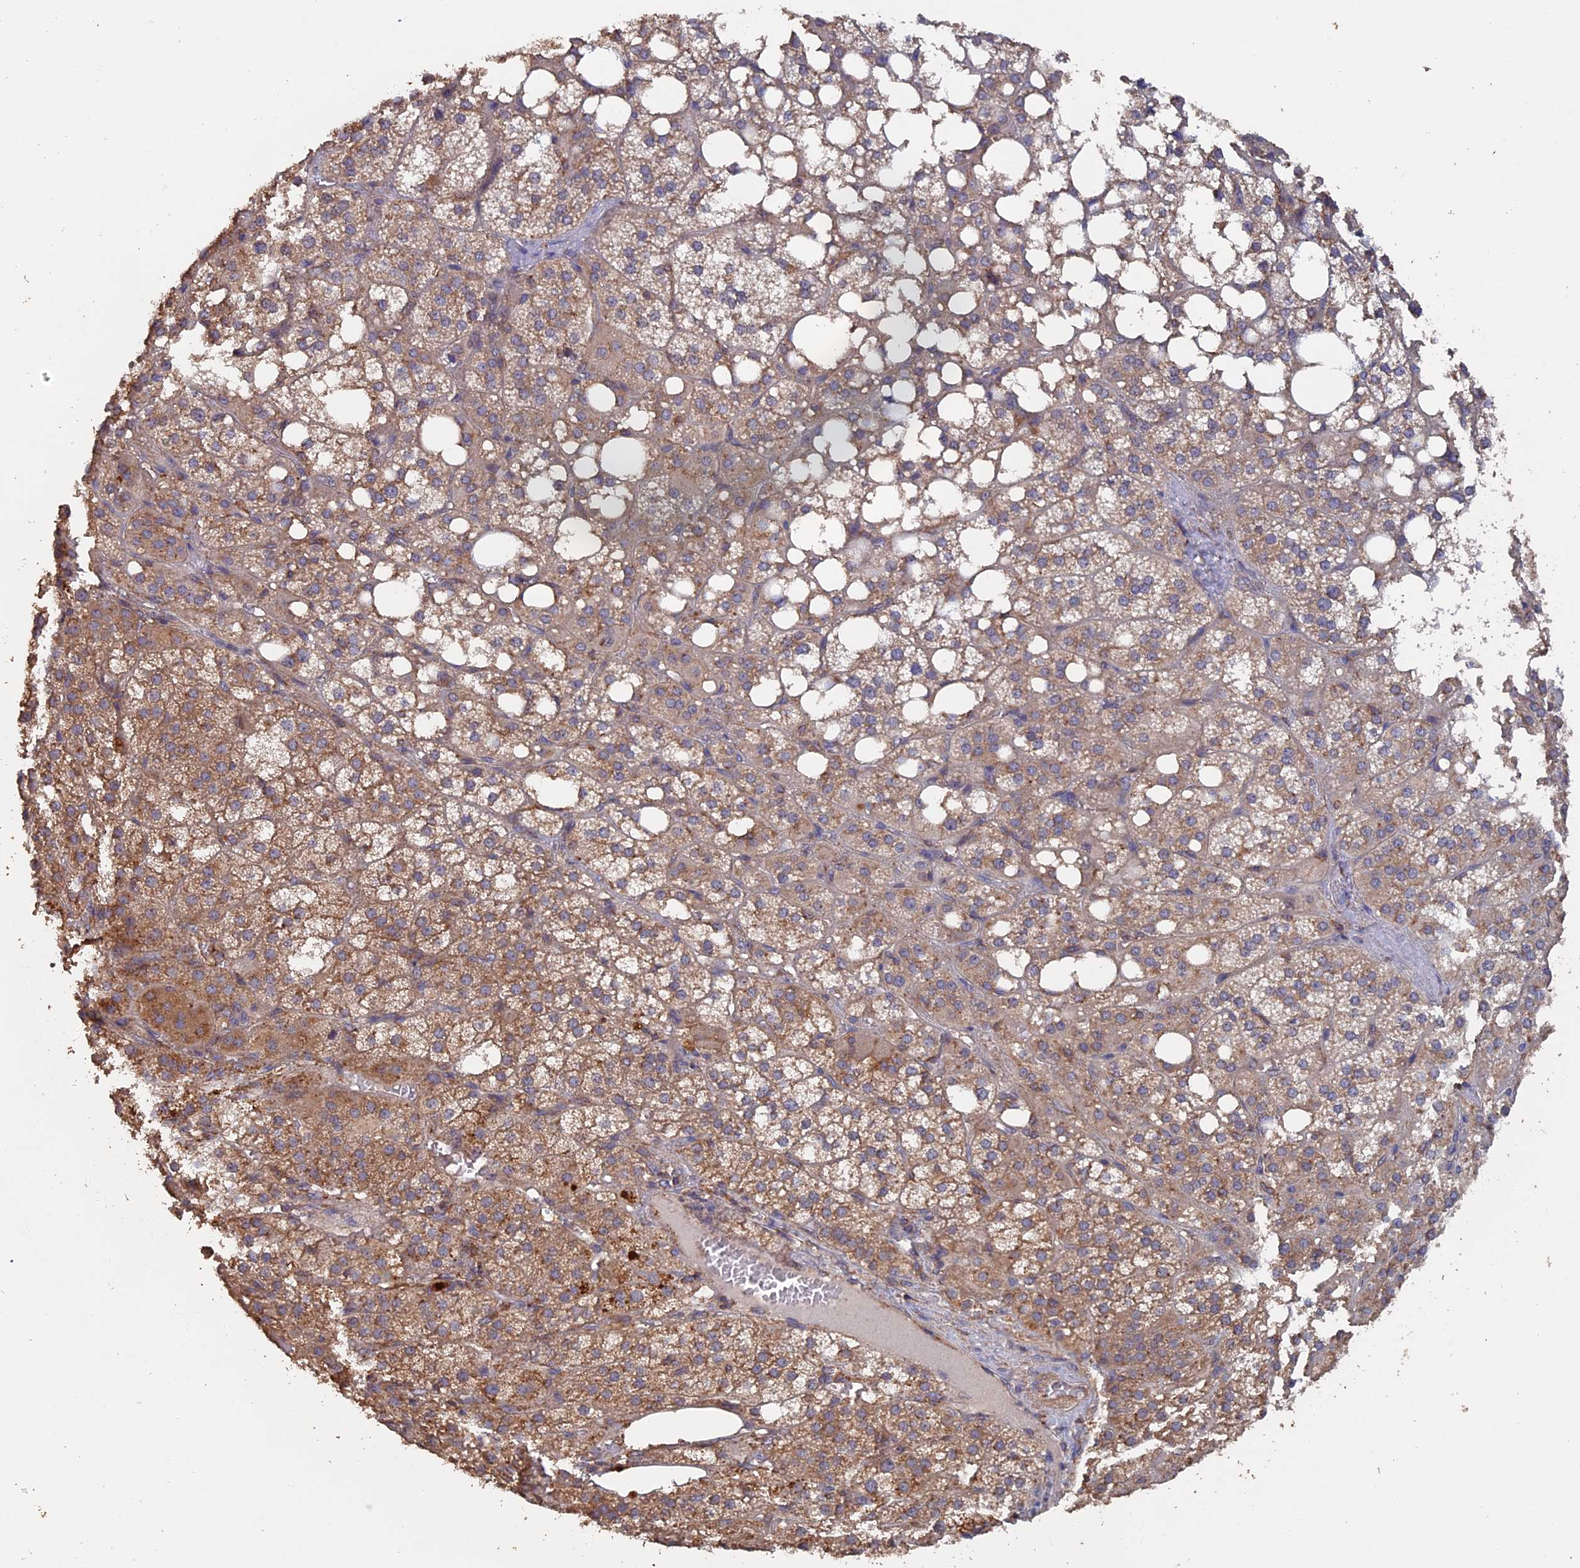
{"staining": {"intensity": "moderate", "quantity": ">75%", "location": "cytoplasmic/membranous"}, "tissue": "adrenal gland", "cell_type": "Glandular cells", "image_type": "normal", "snomed": [{"axis": "morphology", "description": "Normal tissue, NOS"}, {"axis": "topography", "description": "Adrenal gland"}], "caption": "Immunohistochemical staining of unremarkable human adrenal gland exhibits medium levels of moderate cytoplasmic/membranous positivity in about >75% of glandular cells. (DAB IHC, brown staining for protein, blue staining for nuclei).", "gene": "PIGQ", "patient": {"sex": "female", "age": 59}}